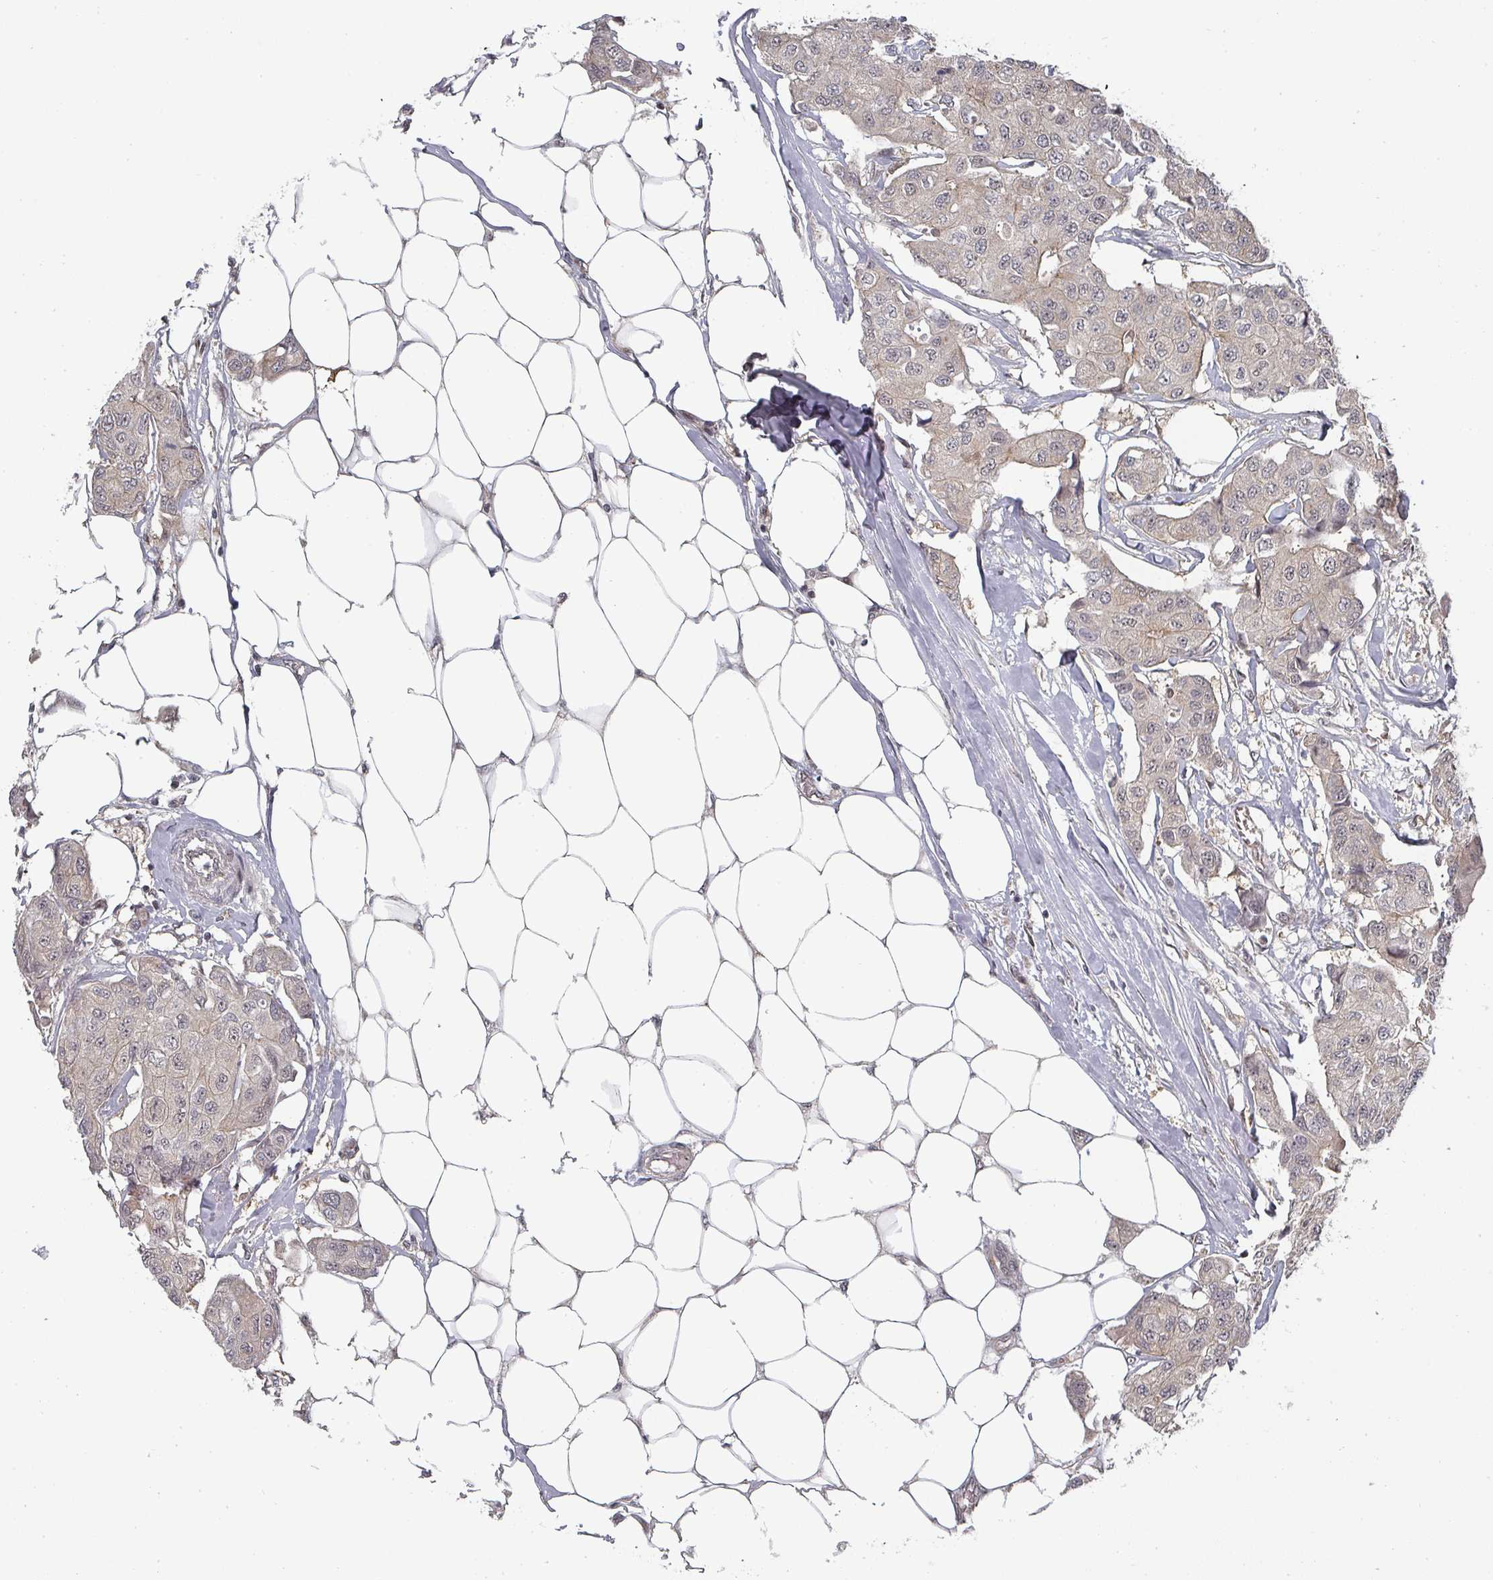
{"staining": {"intensity": "weak", "quantity": "25%-75%", "location": "cytoplasmic/membranous"}, "tissue": "breast cancer", "cell_type": "Tumor cells", "image_type": "cancer", "snomed": [{"axis": "morphology", "description": "Duct carcinoma"}, {"axis": "topography", "description": "Breast"}, {"axis": "topography", "description": "Lymph node"}], "caption": "This histopathology image demonstrates breast cancer stained with immunohistochemistry to label a protein in brown. The cytoplasmic/membranous of tumor cells show weak positivity for the protein. Nuclei are counter-stained blue.", "gene": "KIF1C", "patient": {"sex": "female", "age": 80}}